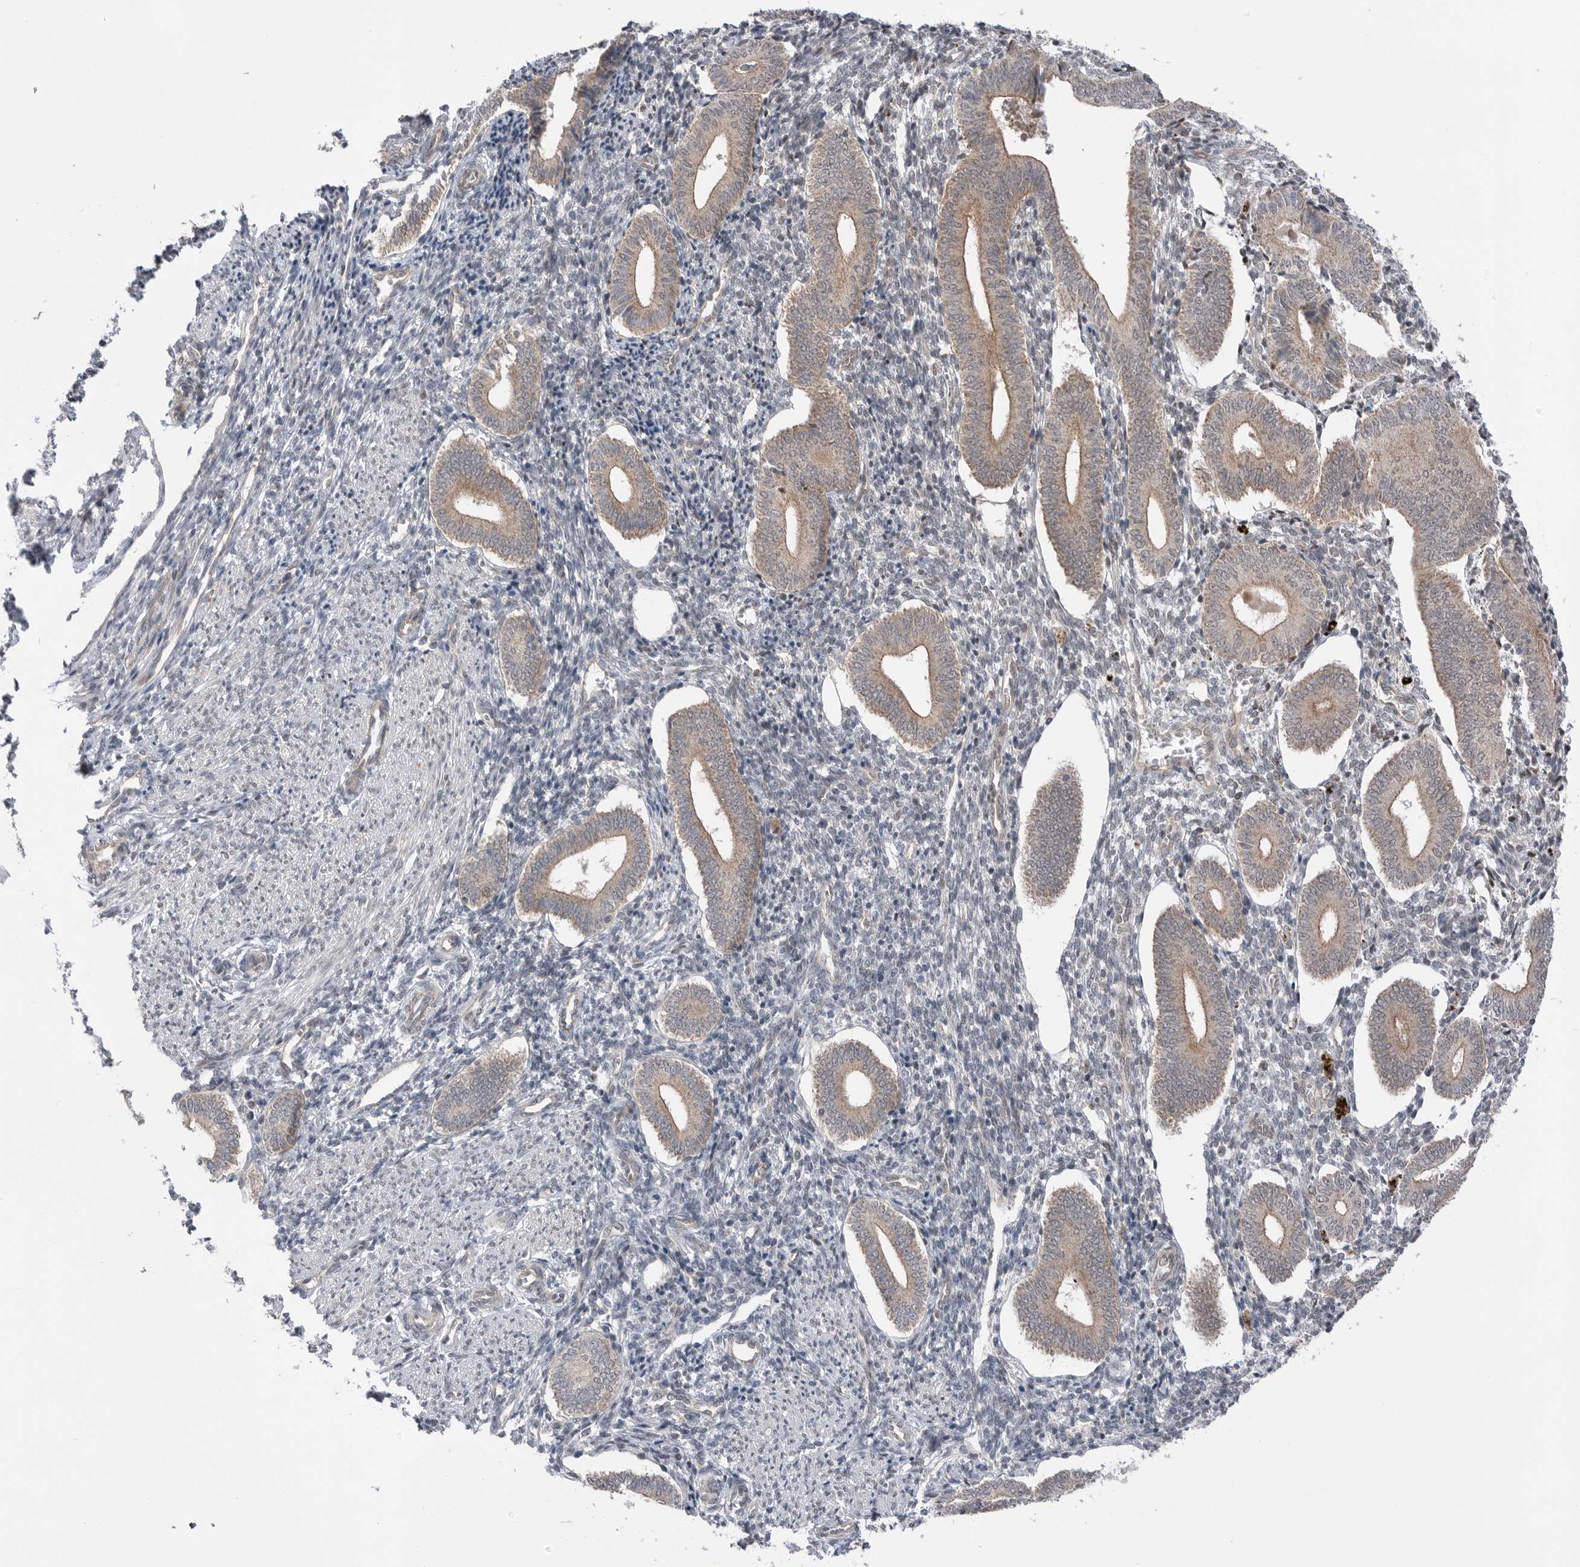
{"staining": {"intensity": "negative", "quantity": "none", "location": "none"}, "tissue": "endometrium", "cell_type": "Cells in endometrial stroma", "image_type": "normal", "snomed": [{"axis": "morphology", "description": "Normal tissue, NOS"}, {"axis": "topography", "description": "Uterus"}, {"axis": "topography", "description": "Endometrium"}], "caption": "Immunohistochemistry of normal human endometrium reveals no staining in cells in endometrial stroma. The staining was performed using DAB (3,3'-diaminobenzidine) to visualize the protein expression in brown, while the nuclei were stained in blue with hematoxylin (Magnification: 20x).", "gene": "NTAQ1", "patient": {"sex": "female", "age": 33}}